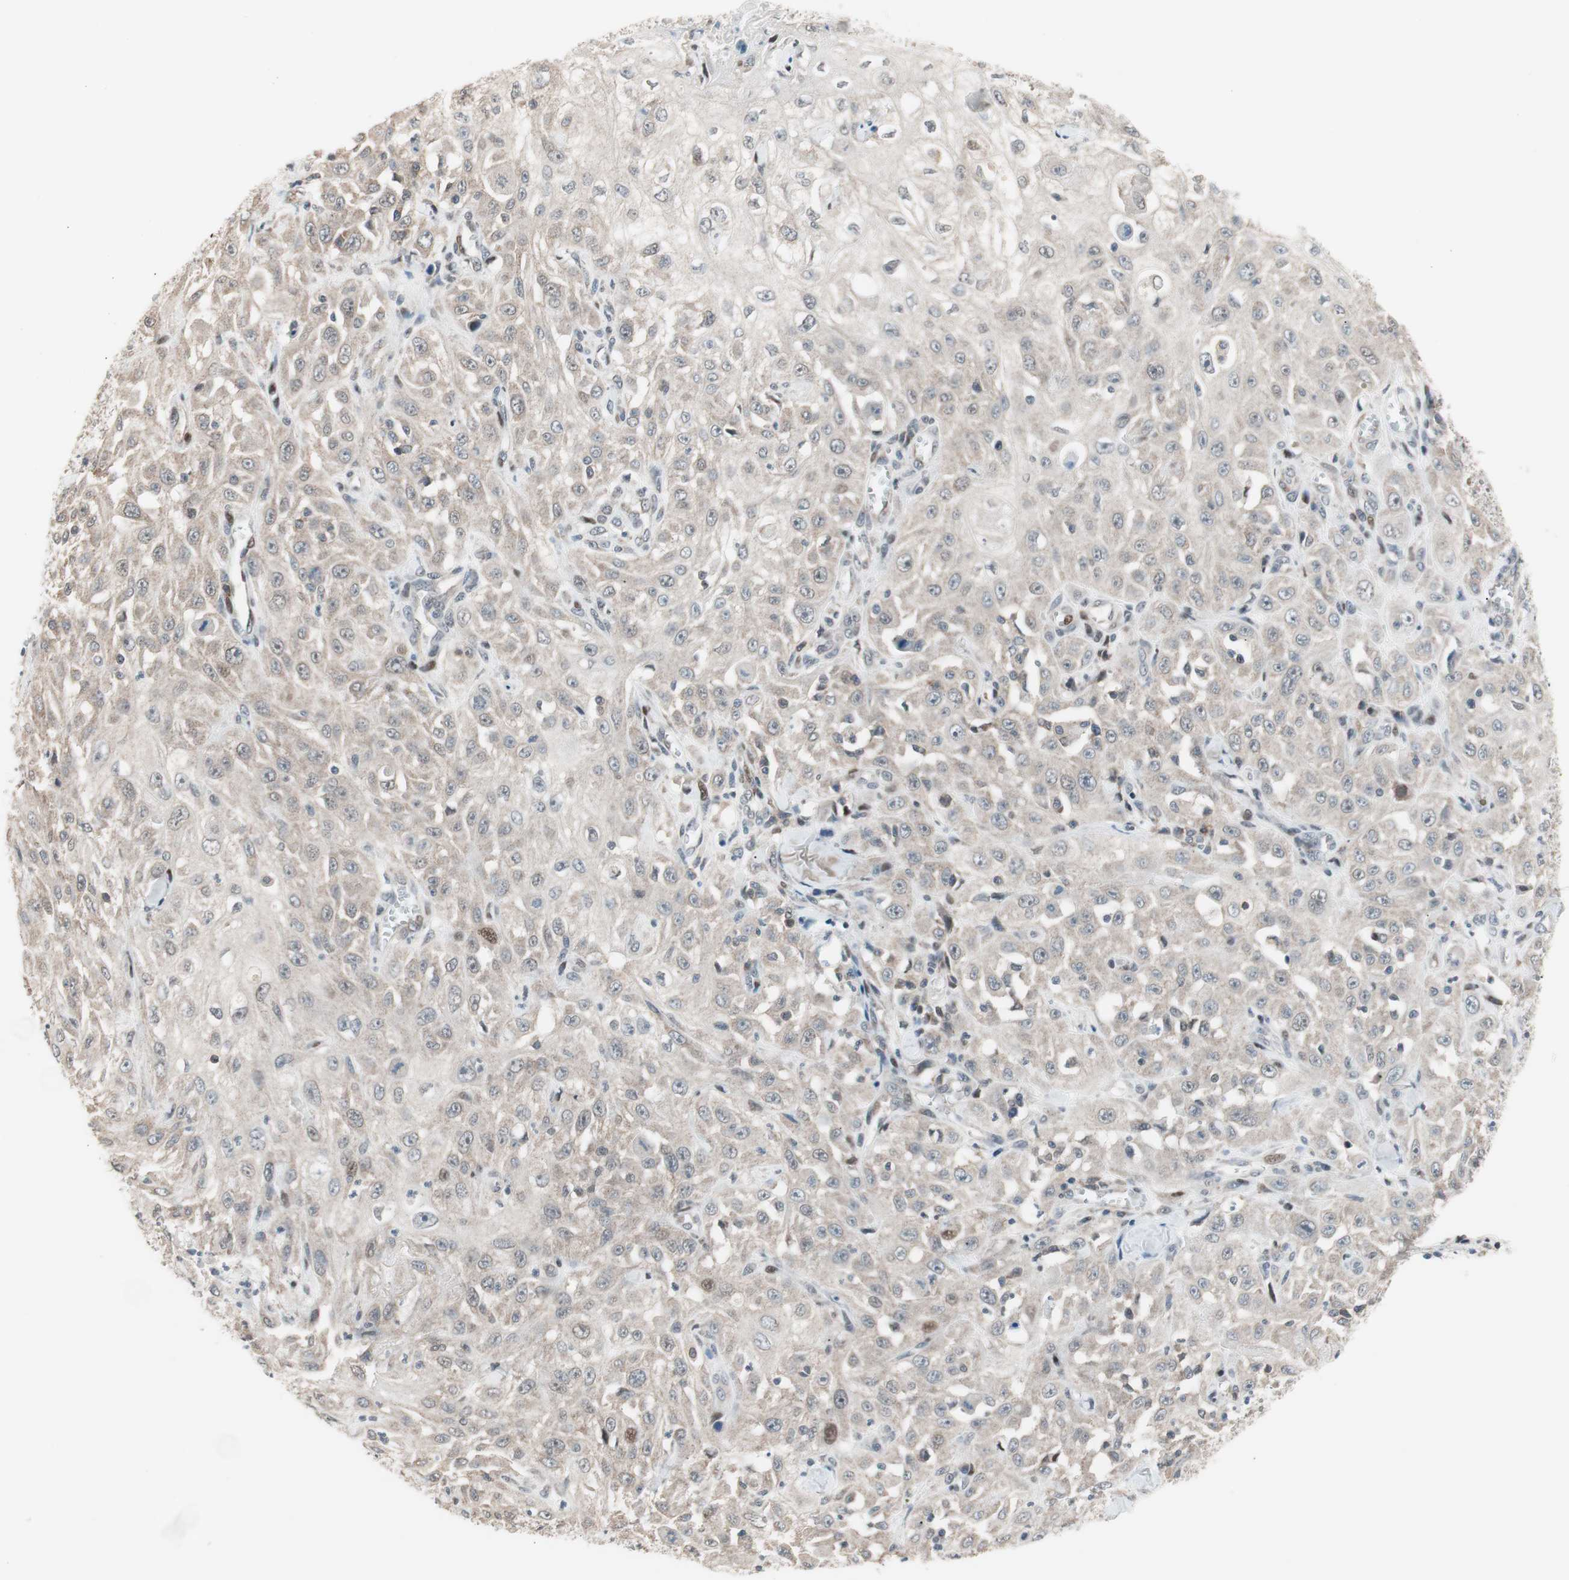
{"staining": {"intensity": "negative", "quantity": "none", "location": "none"}, "tissue": "skin cancer", "cell_type": "Tumor cells", "image_type": "cancer", "snomed": [{"axis": "morphology", "description": "Squamous cell carcinoma, NOS"}, {"axis": "morphology", "description": "Squamous cell carcinoma, metastatic, NOS"}, {"axis": "topography", "description": "Skin"}, {"axis": "topography", "description": "Lymph node"}], "caption": "Immunohistochemistry (IHC) micrograph of neoplastic tissue: human skin cancer (squamous cell carcinoma) stained with DAB (3,3'-diaminobenzidine) exhibits no significant protein positivity in tumor cells.", "gene": "POLH", "patient": {"sex": "male", "age": 75}}